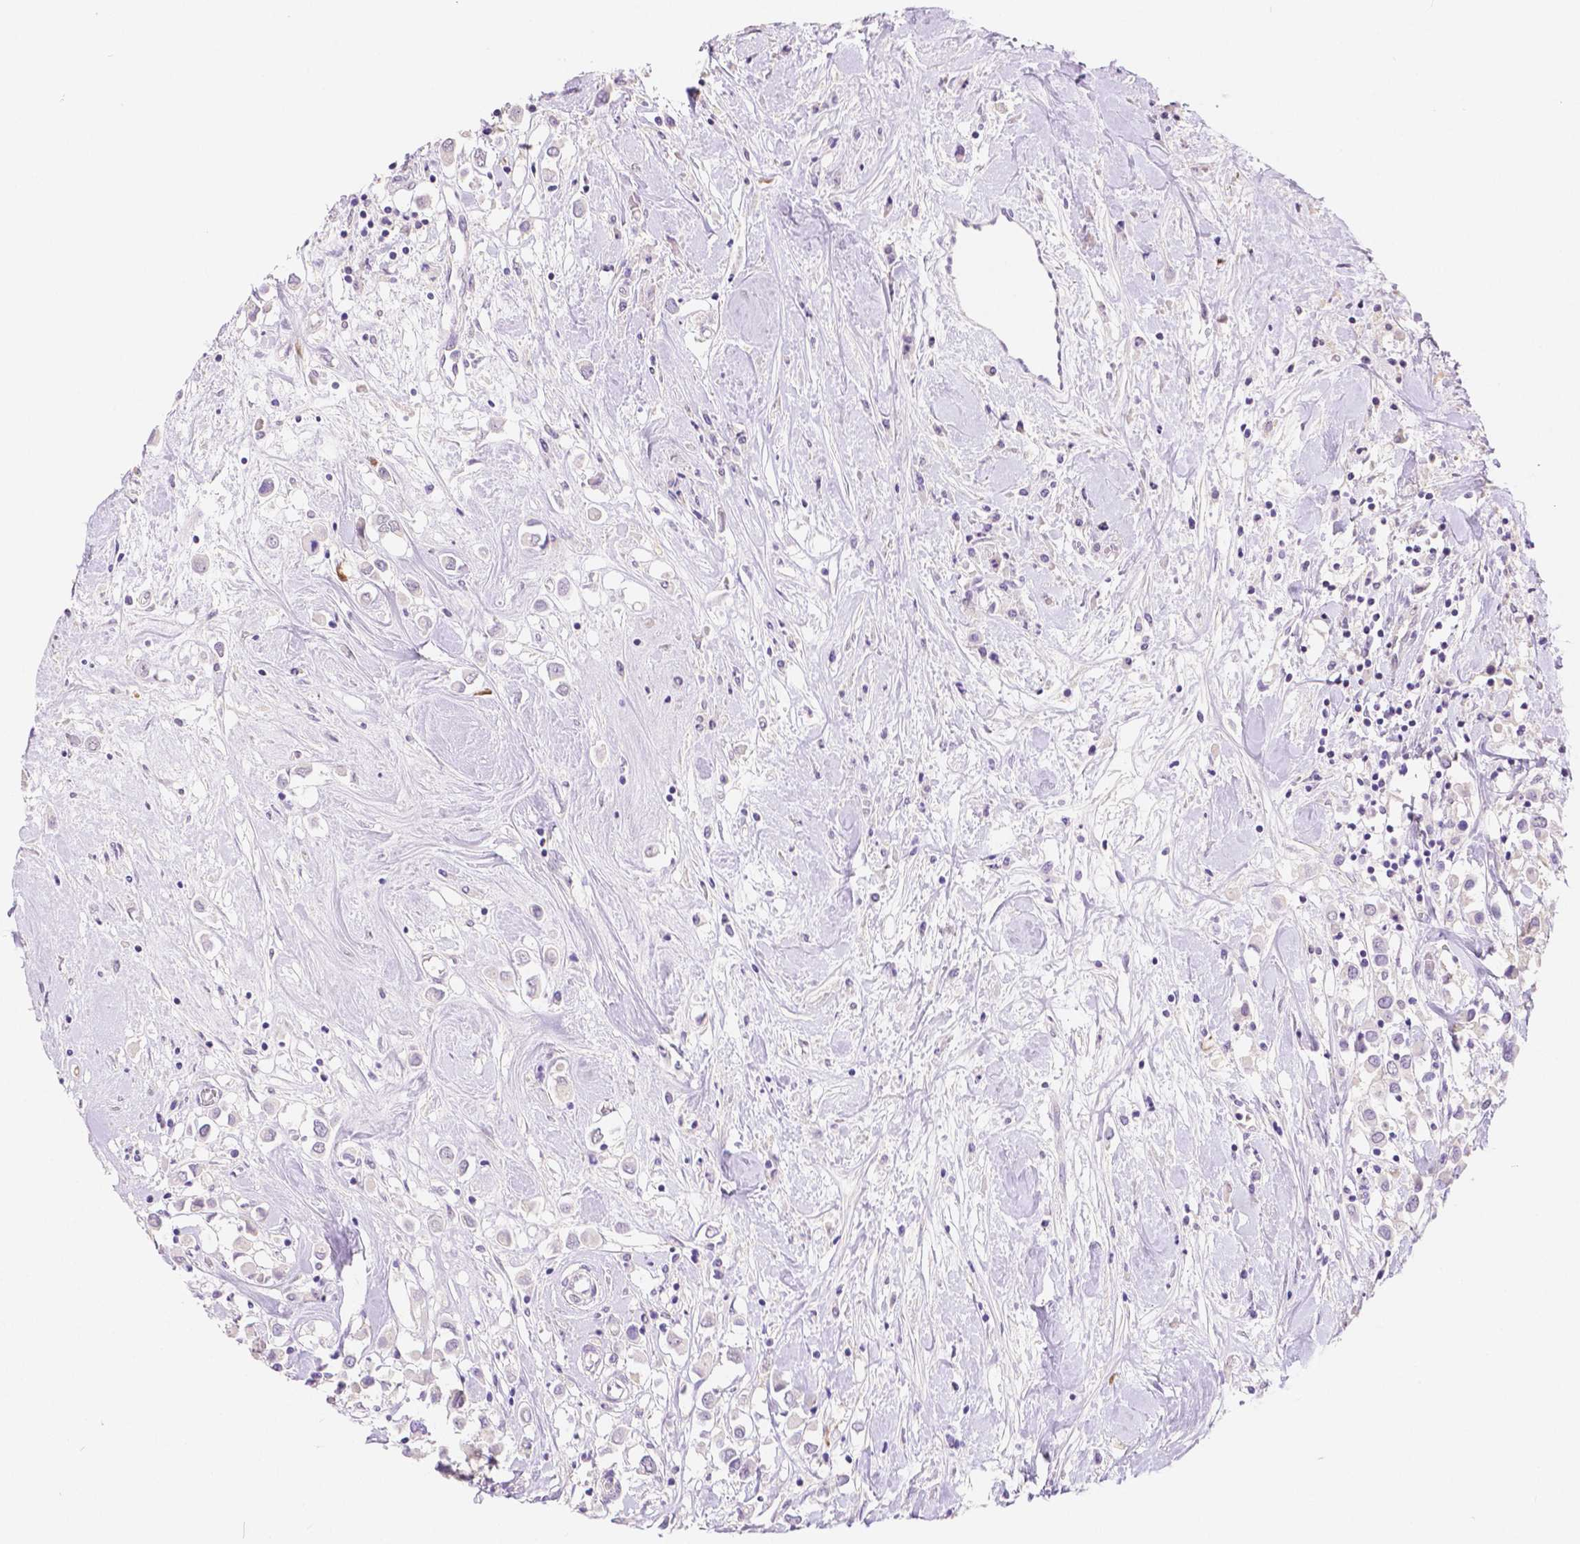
{"staining": {"intensity": "negative", "quantity": "none", "location": "none"}, "tissue": "breast cancer", "cell_type": "Tumor cells", "image_type": "cancer", "snomed": [{"axis": "morphology", "description": "Duct carcinoma"}, {"axis": "topography", "description": "Breast"}], "caption": "The immunohistochemistry (IHC) histopathology image has no significant positivity in tumor cells of breast infiltrating ductal carcinoma tissue.", "gene": "HNF1B", "patient": {"sex": "female", "age": 61}}